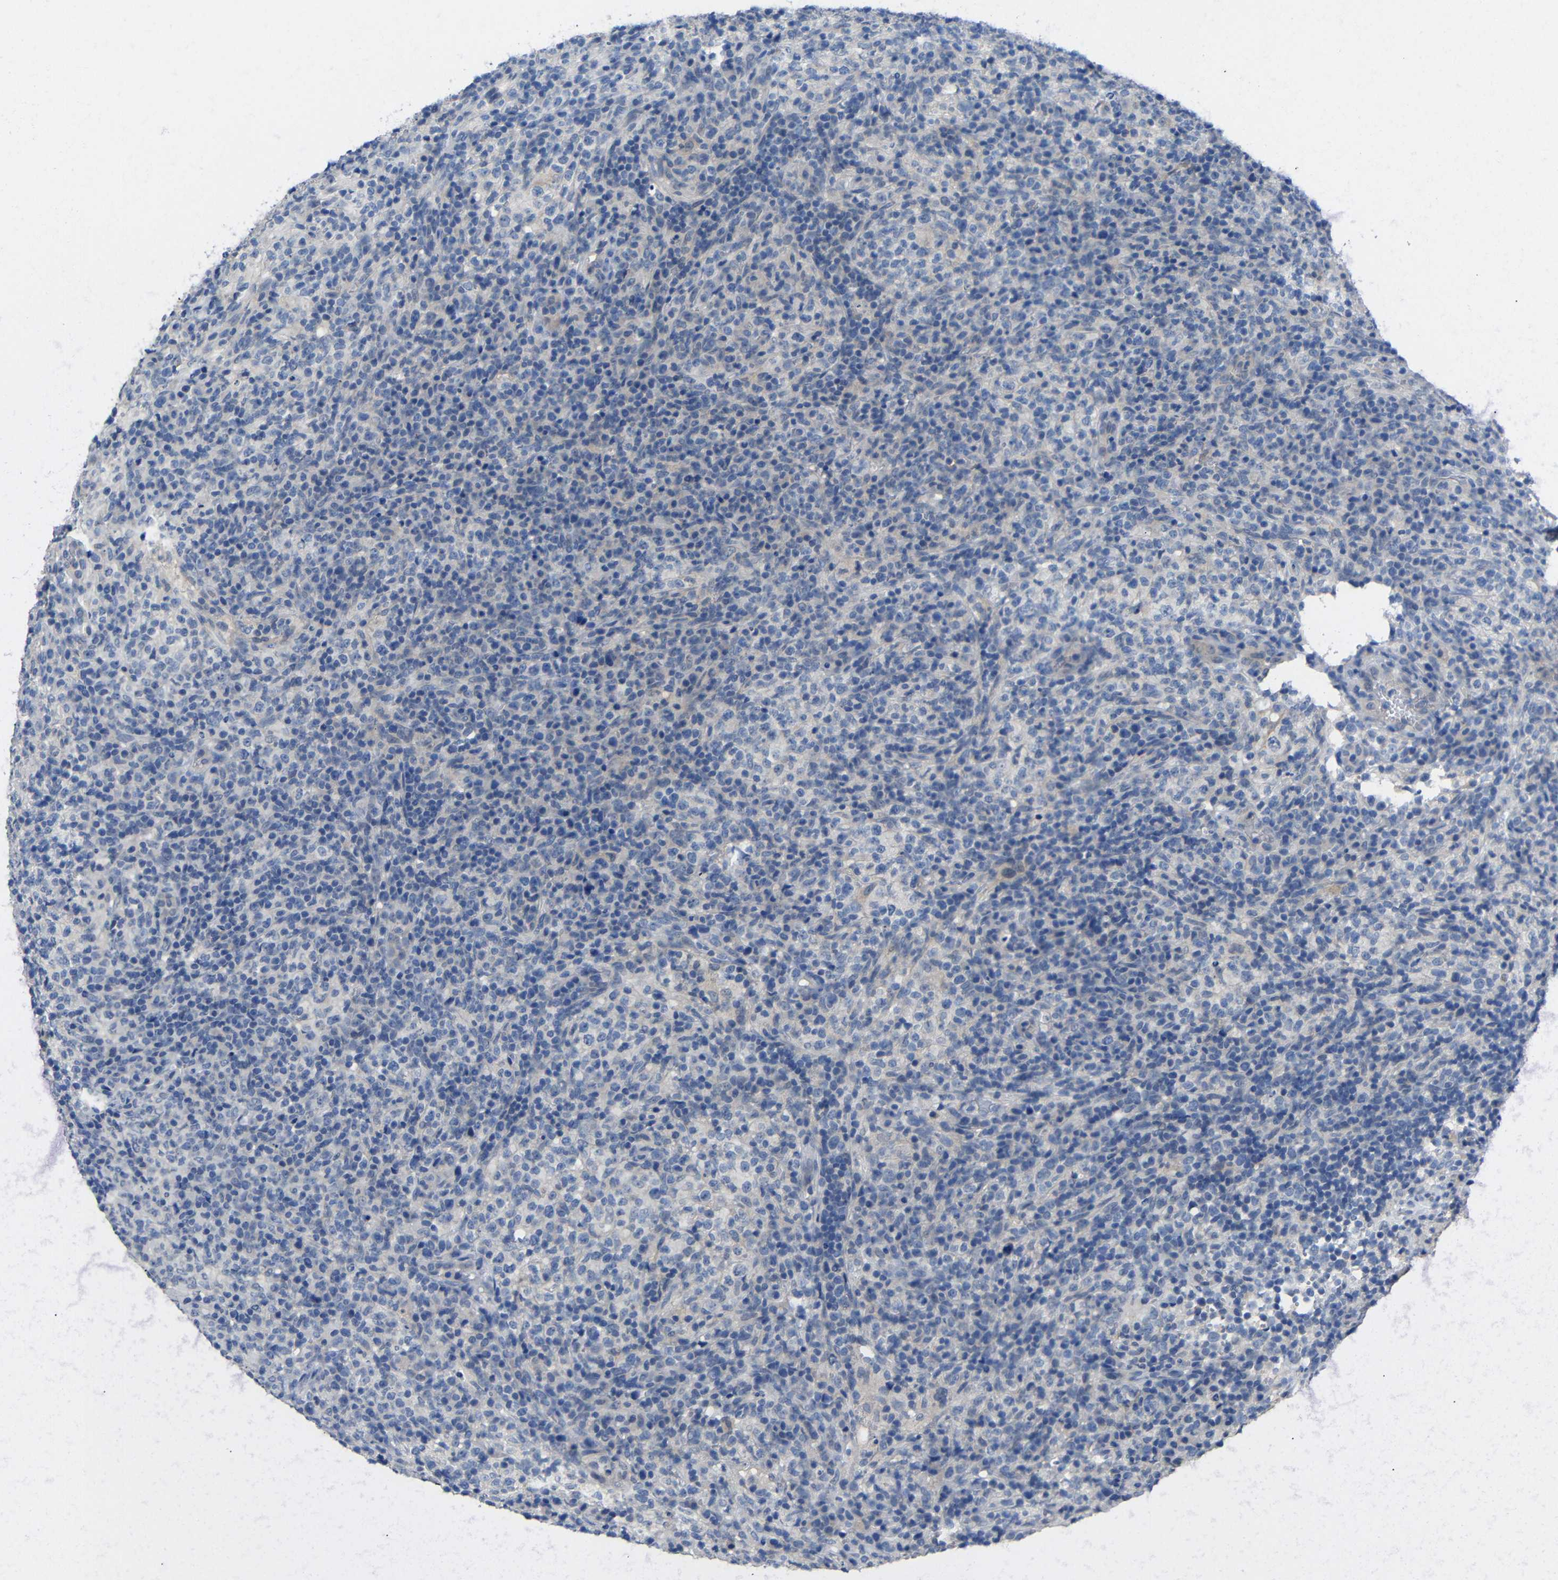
{"staining": {"intensity": "negative", "quantity": "none", "location": "none"}, "tissue": "lymphoma", "cell_type": "Tumor cells", "image_type": "cancer", "snomed": [{"axis": "morphology", "description": "Malignant lymphoma, non-Hodgkin's type, High grade"}, {"axis": "topography", "description": "Lymph node"}], "caption": "A micrograph of lymphoma stained for a protein reveals no brown staining in tumor cells. (Brightfield microscopy of DAB (3,3'-diaminobenzidine) immunohistochemistry (IHC) at high magnification).", "gene": "HNF1A", "patient": {"sex": "female", "age": 76}}